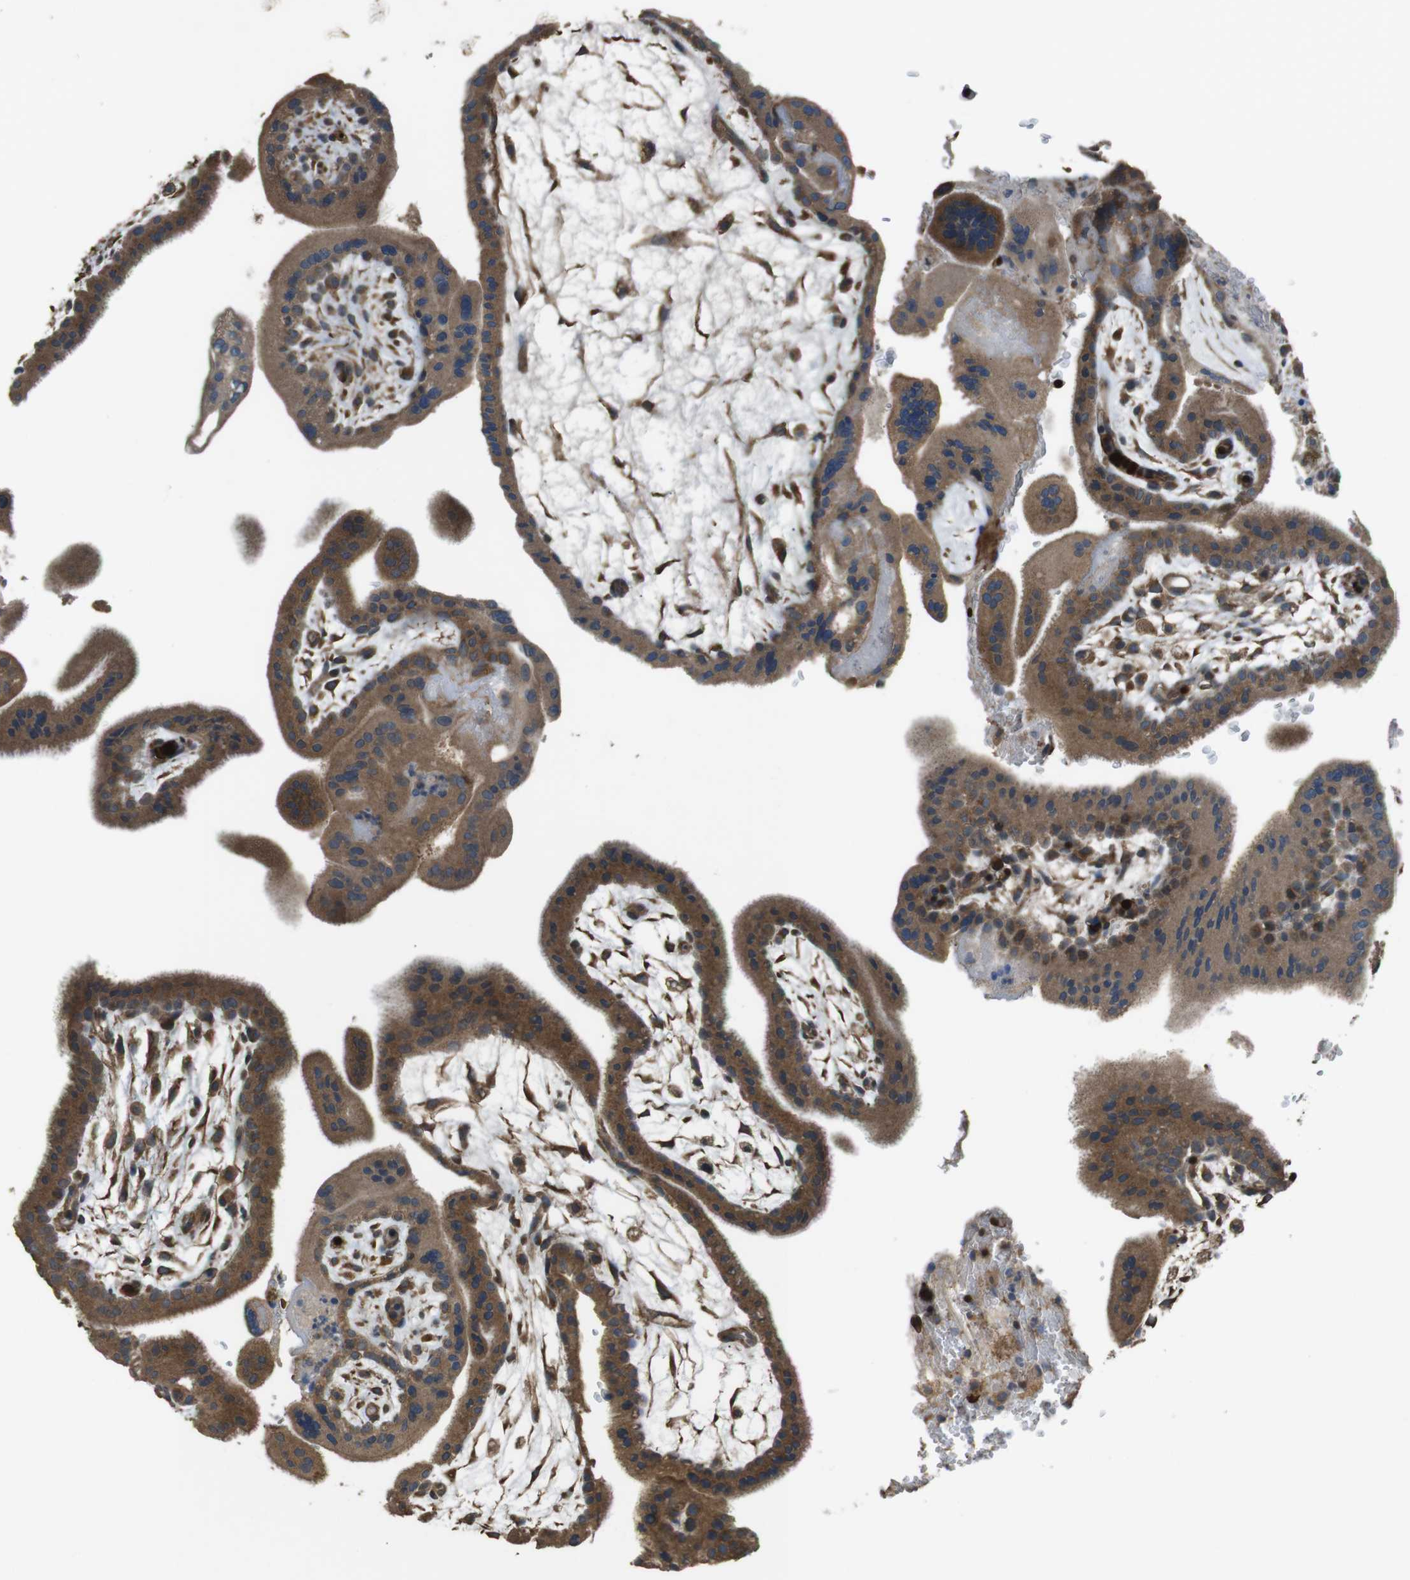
{"staining": {"intensity": "strong", "quantity": ">75%", "location": "cytoplasmic/membranous"}, "tissue": "placenta", "cell_type": "Trophoblastic cells", "image_type": "normal", "snomed": [{"axis": "morphology", "description": "Normal tissue, NOS"}, {"axis": "topography", "description": "Placenta"}], "caption": "Immunohistochemistry (DAB (3,3'-diaminobenzidine)) staining of unremarkable placenta exhibits strong cytoplasmic/membranous protein expression in about >75% of trophoblastic cells.", "gene": "FUT2", "patient": {"sex": "female", "age": 35}}